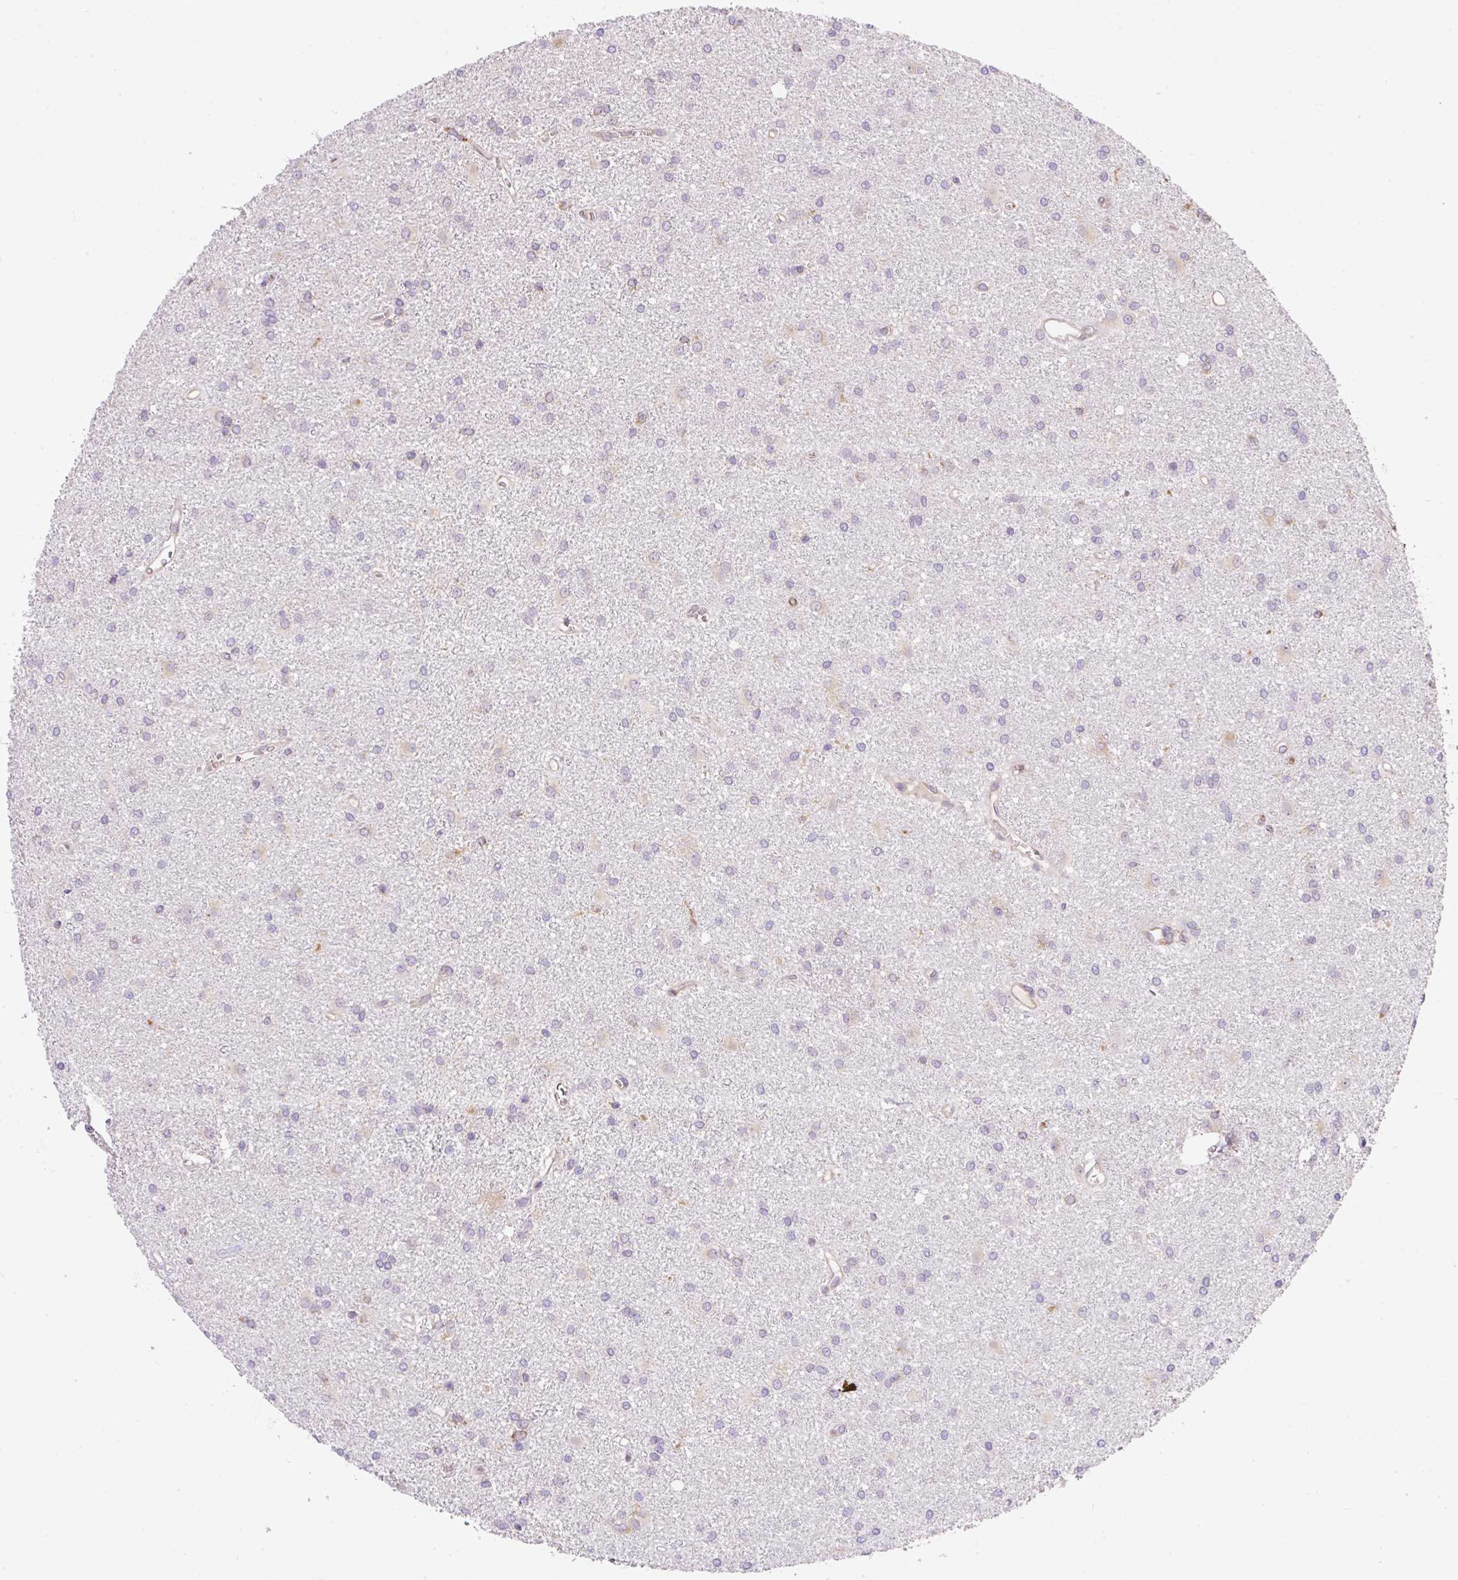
{"staining": {"intensity": "negative", "quantity": "none", "location": "none"}, "tissue": "glioma", "cell_type": "Tumor cells", "image_type": "cancer", "snomed": [{"axis": "morphology", "description": "Glioma, malignant, High grade"}, {"axis": "topography", "description": "Brain"}], "caption": "There is no significant staining in tumor cells of glioma. The staining is performed using DAB (3,3'-diaminobenzidine) brown chromogen with nuclei counter-stained in using hematoxylin.", "gene": "POFUT1", "patient": {"sex": "female", "age": 50}}